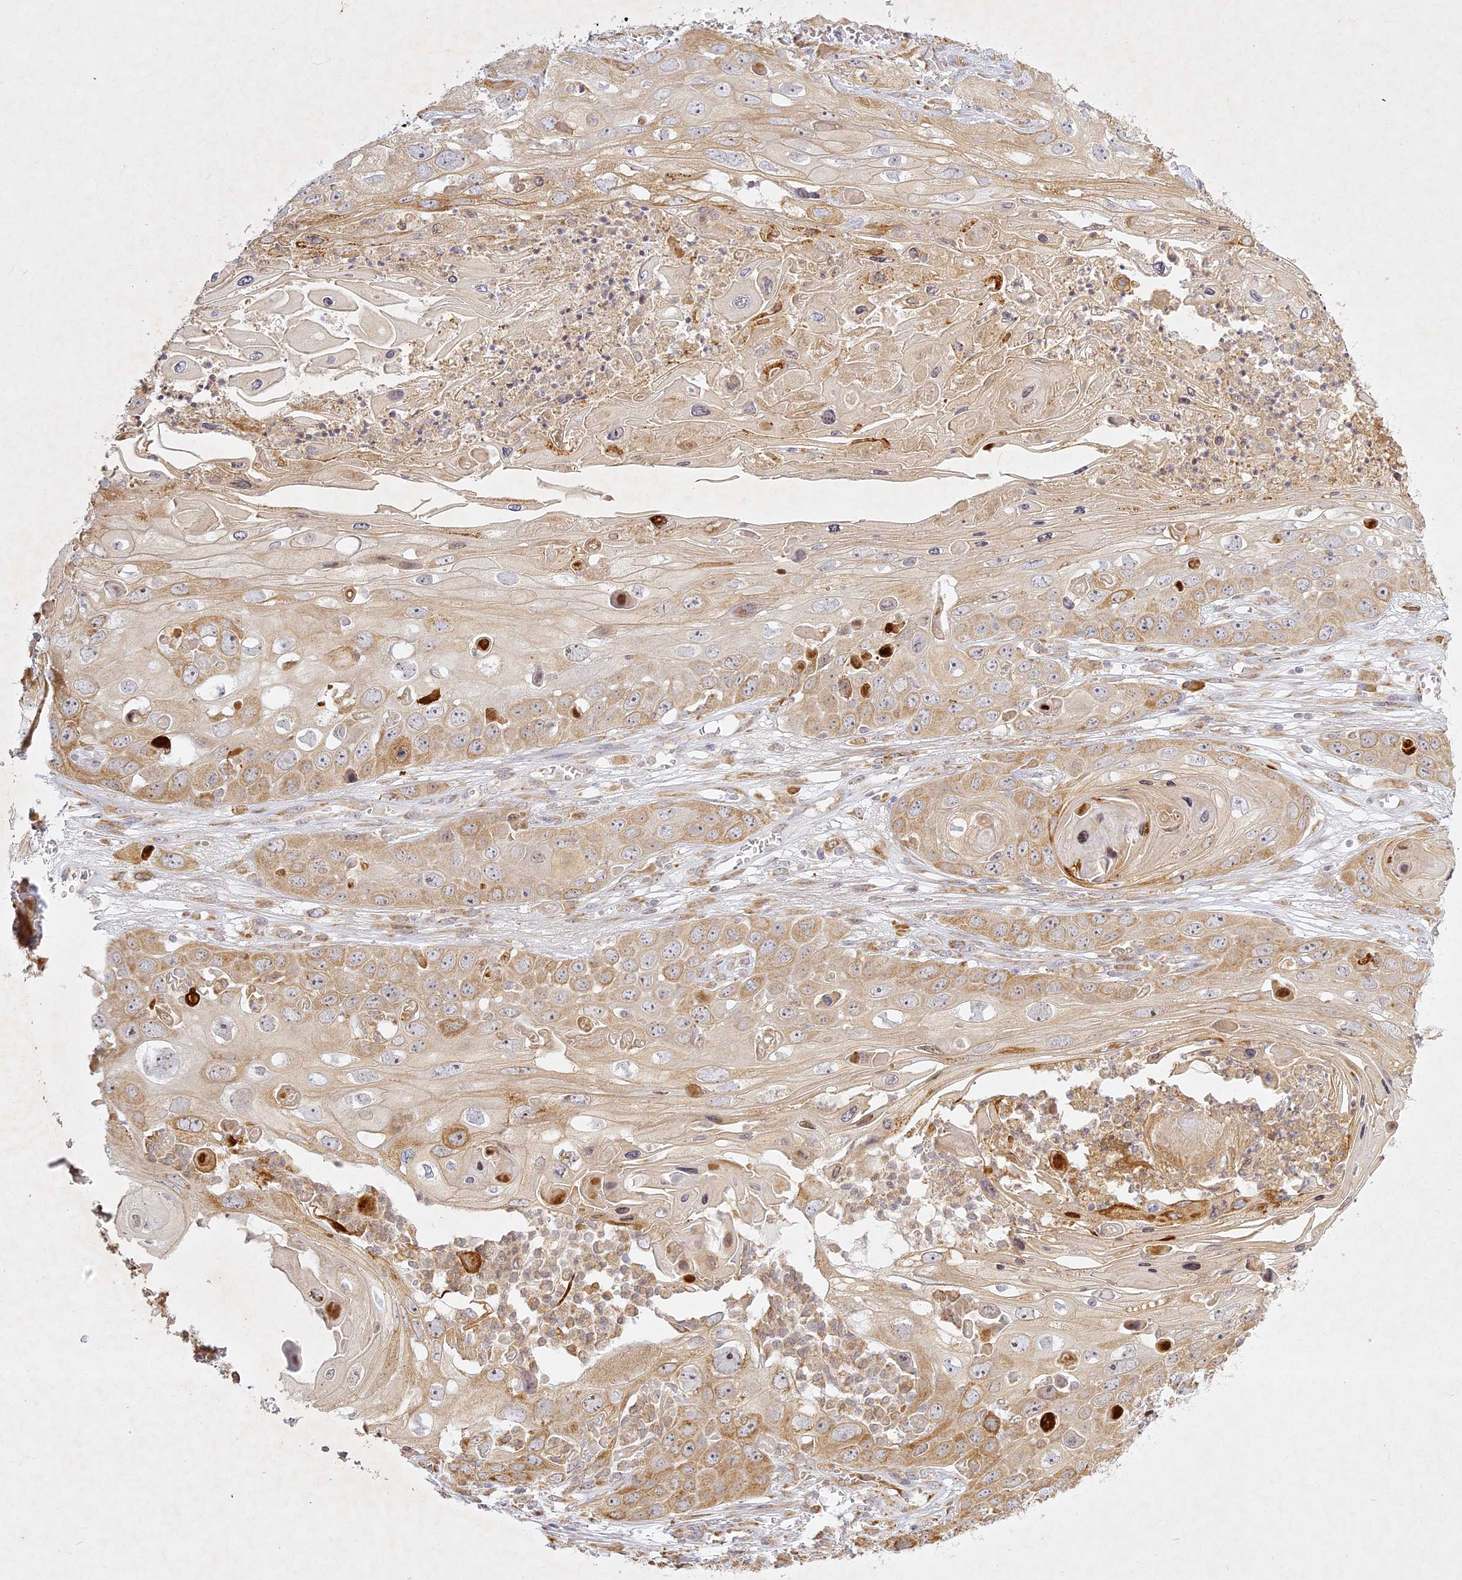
{"staining": {"intensity": "moderate", "quantity": ">75%", "location": "cytoplasmic/membranous,nuclear"}, "tissue": "skin cancer", "cell_type": "Tumor cells", "image_type": "cancer", "snomed": [{"axis": "morphology", "description": "Squamous cell carcinoma, NOS"}, {"axis": "topography", "description": "Skin"}], "caption": "A brown stain shows moderate cytoplasmic/membranous and nuclear staining of a protein in human skin squamous cell carcinoma tumor cells.", "gene": "SLC30A5", "patient": {"sex": "male", "age": 55}}